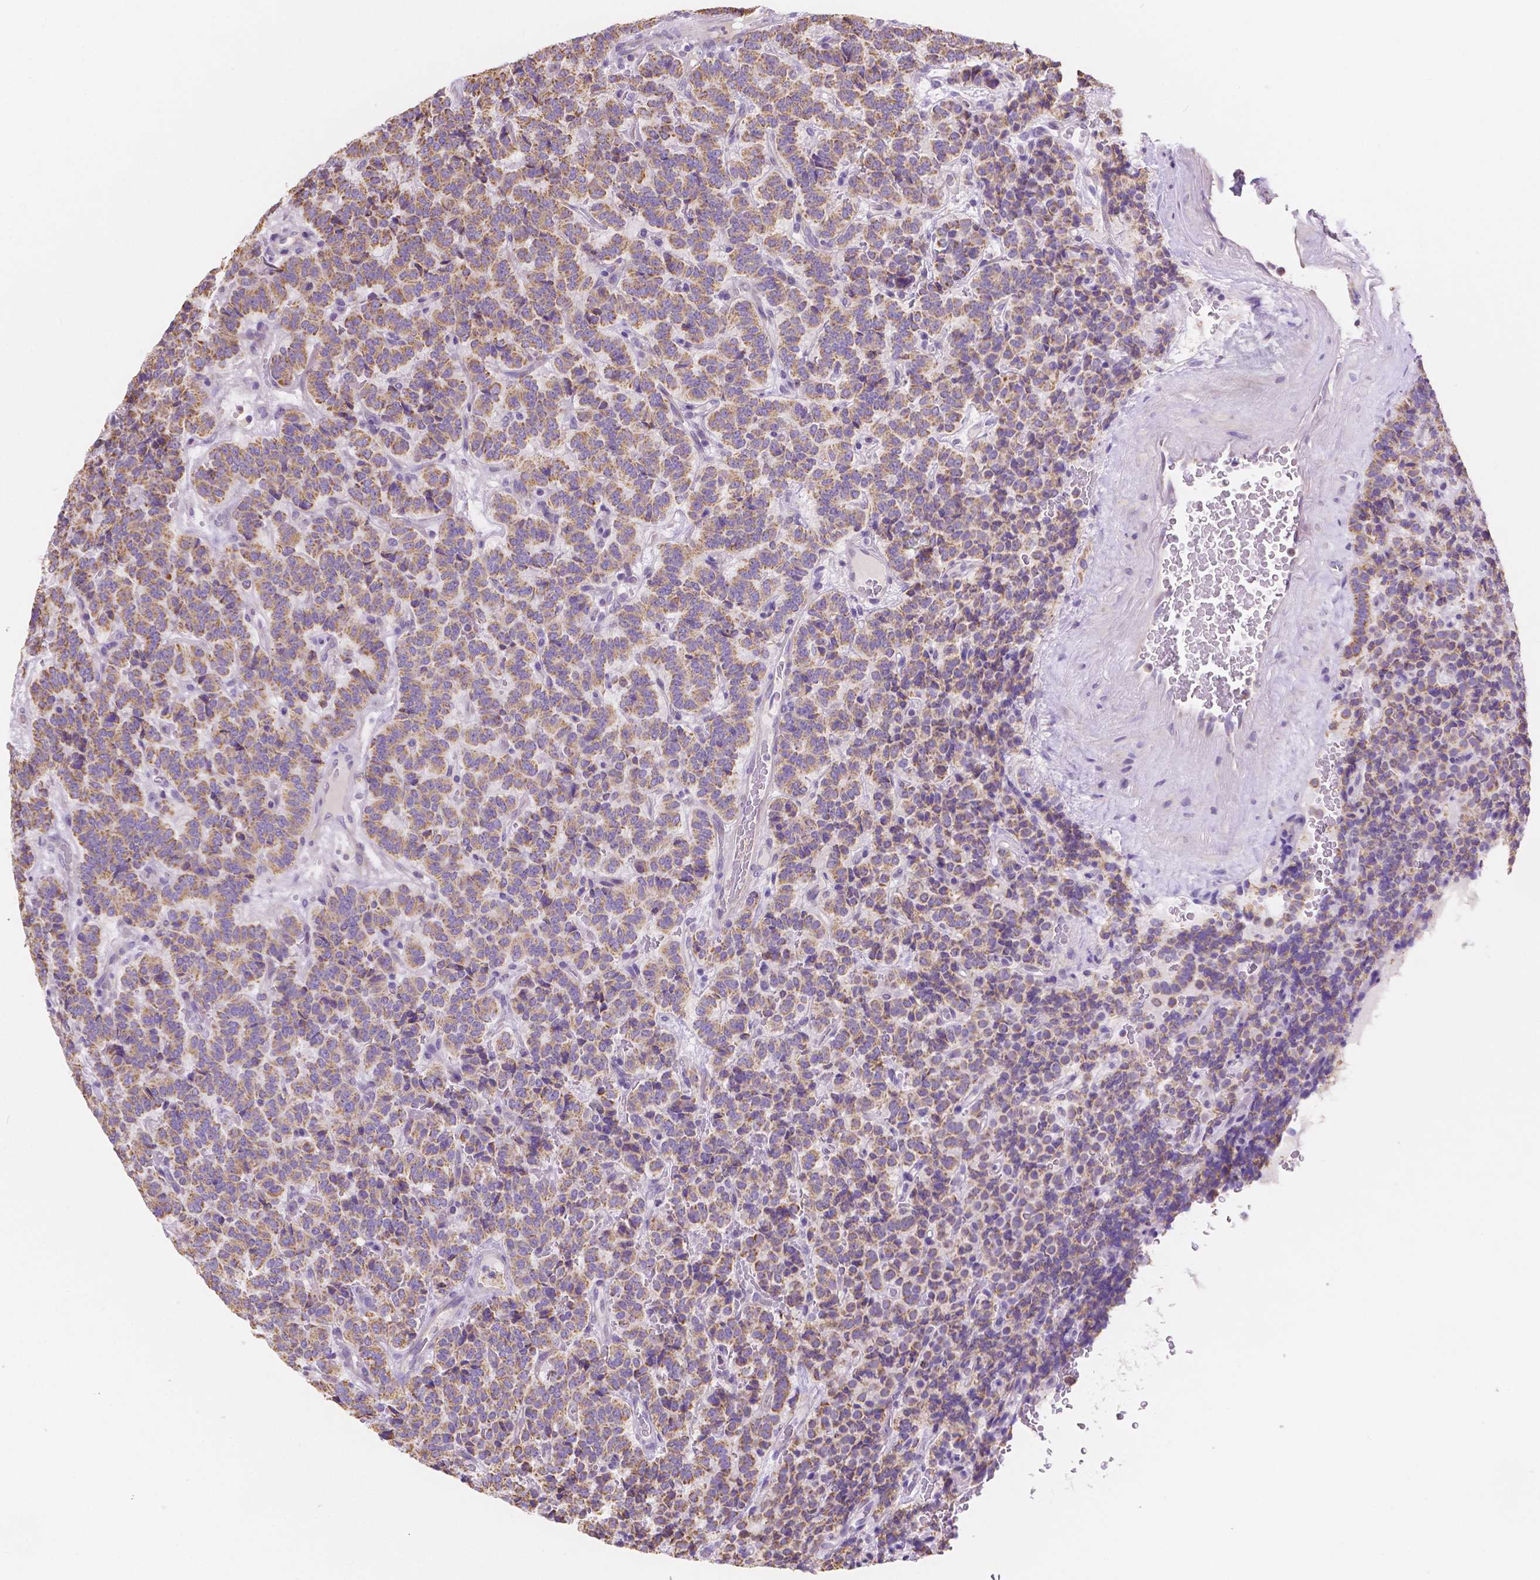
{"staining": {"intensity": "weak", "quantity": ">75%", "location": "cytoplasmic/membranous"}, "tissue": "carcinoid", "cell_type": "Tumor cells", "image_type": "cancer", "snomed": [{"axis": "morphology", "description": "Carcinoid, malignant, NOS"}, {"axis": "topography", "description": "Pancreas"}], "caption": "A high-resolution histopathology image shows IHC staining of carcinoid, which demonstrates weak cytoplasmic/membranous positivity in about >75% of tumor cells.", "gene": "TMEM130", "patient": {"sex": "male", "age": 36}}